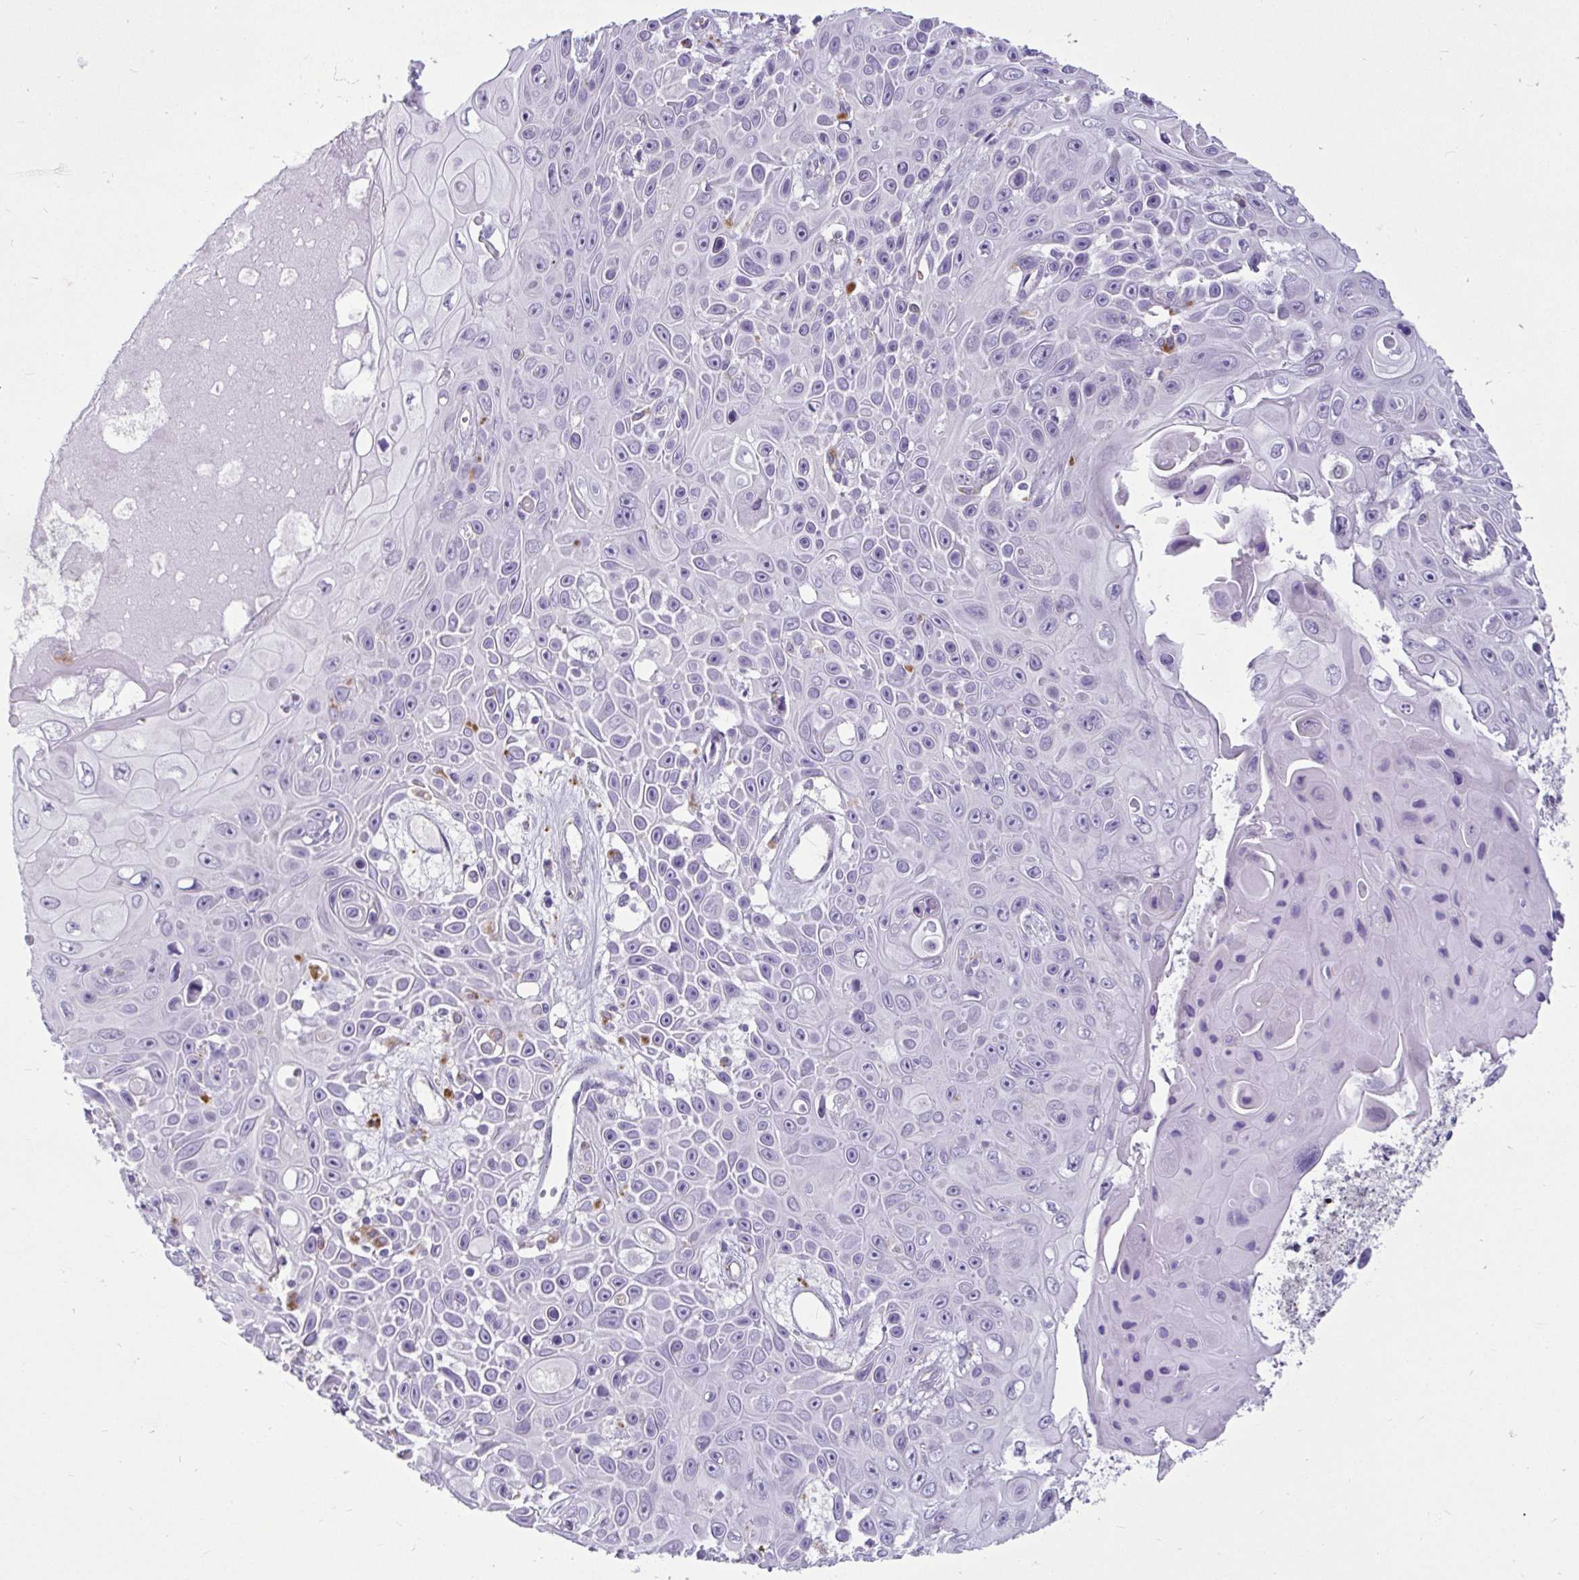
{"staining": {"intensity": "negative", "quantity": "none", "location": "none"}, "tissue": "skin cancer", "cell_type": "Tumor cells", "image_type": "cancer", "snomed": [{"axis": "morphology", "description": "Squamous cell carcinoma, NOS"}, {"axis": "topography", "description": "Skin"}], "caption": "Tumor cells are negative for protein expression in human skin cancer.", "gene": "CTSZ", "patient": {"sex": "male", "age": 82}}